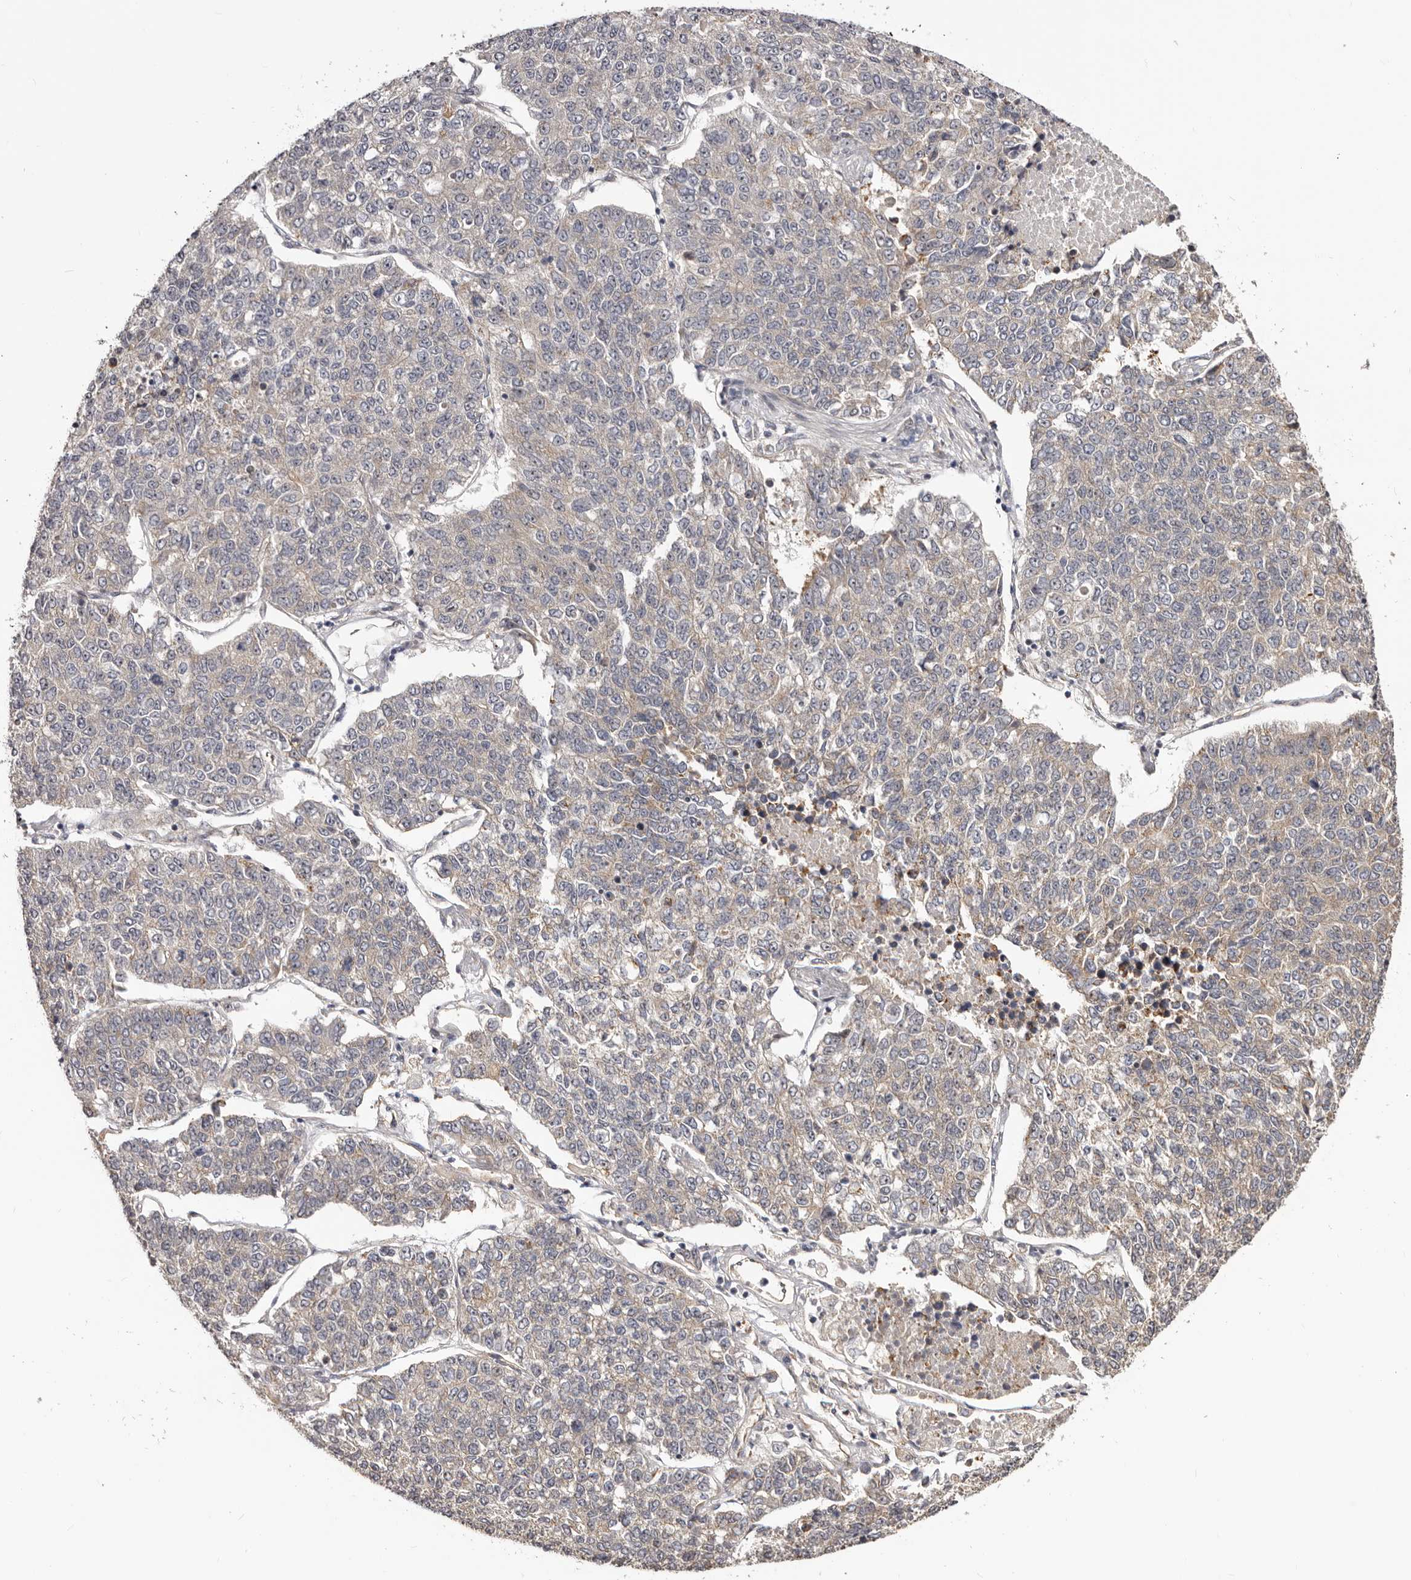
{"staining": {"intensity": "weak", "quantity": "<25%", "location": "cytoplasmic/membranous"}, "tissue": "lung cancer", "cell_type": "Tumor cells", "image_type": "cancer", "snomed": [{"axis": "morphology", "description": "Adenocarcinoma, NOS"}, {"axis": "topography", "description": "Lung"}], "caption": "This is a image of IHC staining of lung cancer, which shows no staining in tumor cells. Nuclei are stained in blue.", "gene": "NOL12", "patient": {"sex": "male", "age": 49}}